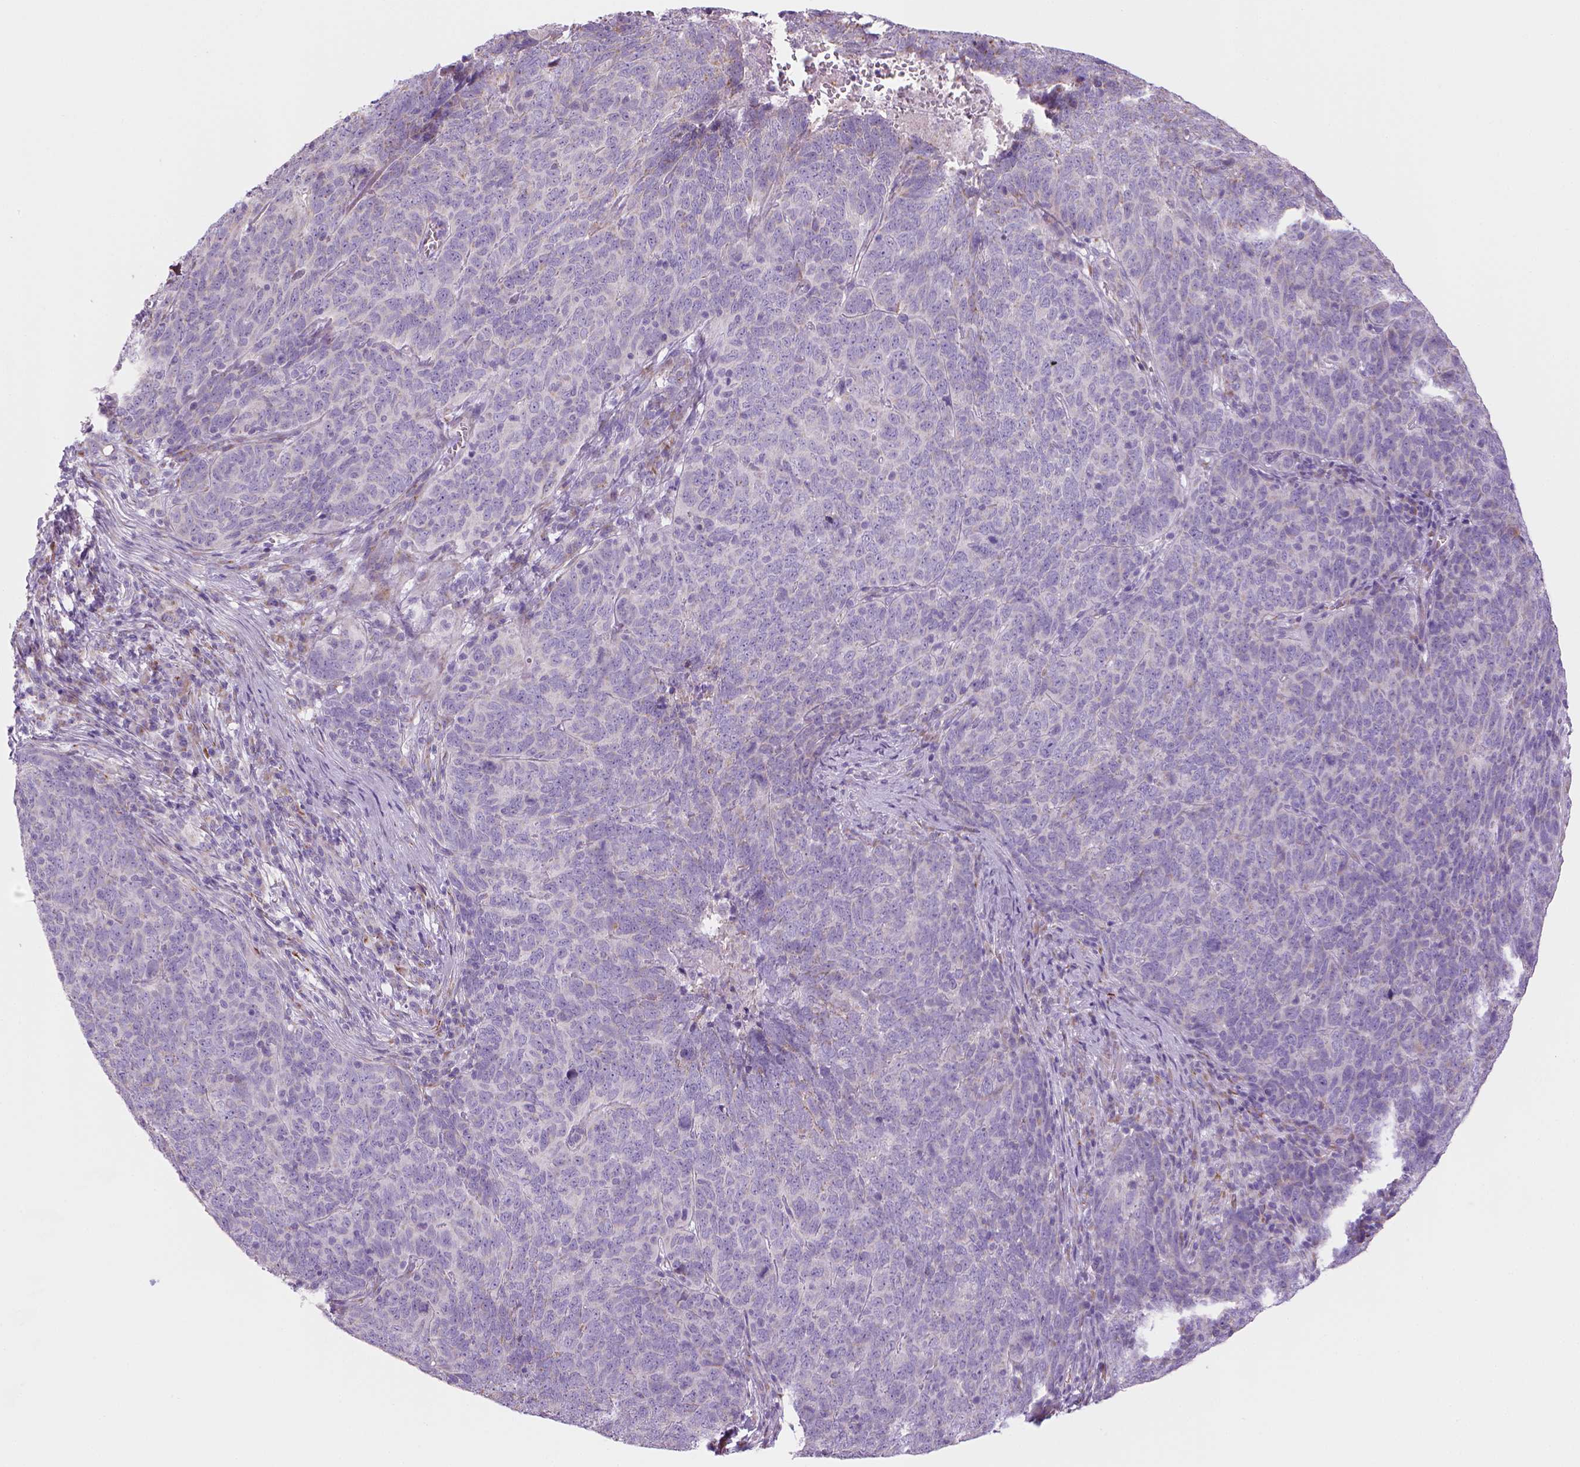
{"staining": {"intensity": "negative", "quantity": "none", "location": "none"}, "tissue": "skin cancer", "cell_type": "Tumor cells", "image_type": "cancer", "snomed": [{"axis": "morphology", "description": "Squamous cell carcinoma, NOS"}, {"axis": "topography", "description": "Skin"}, {"axis": "topography", "description": "Anal"}], "caption": "IHC of skin squamous cell carcinoma exhibits no positivity in tumor cells.", "gene": "CES2", "patient": {"sex": "female", "age": 51}}